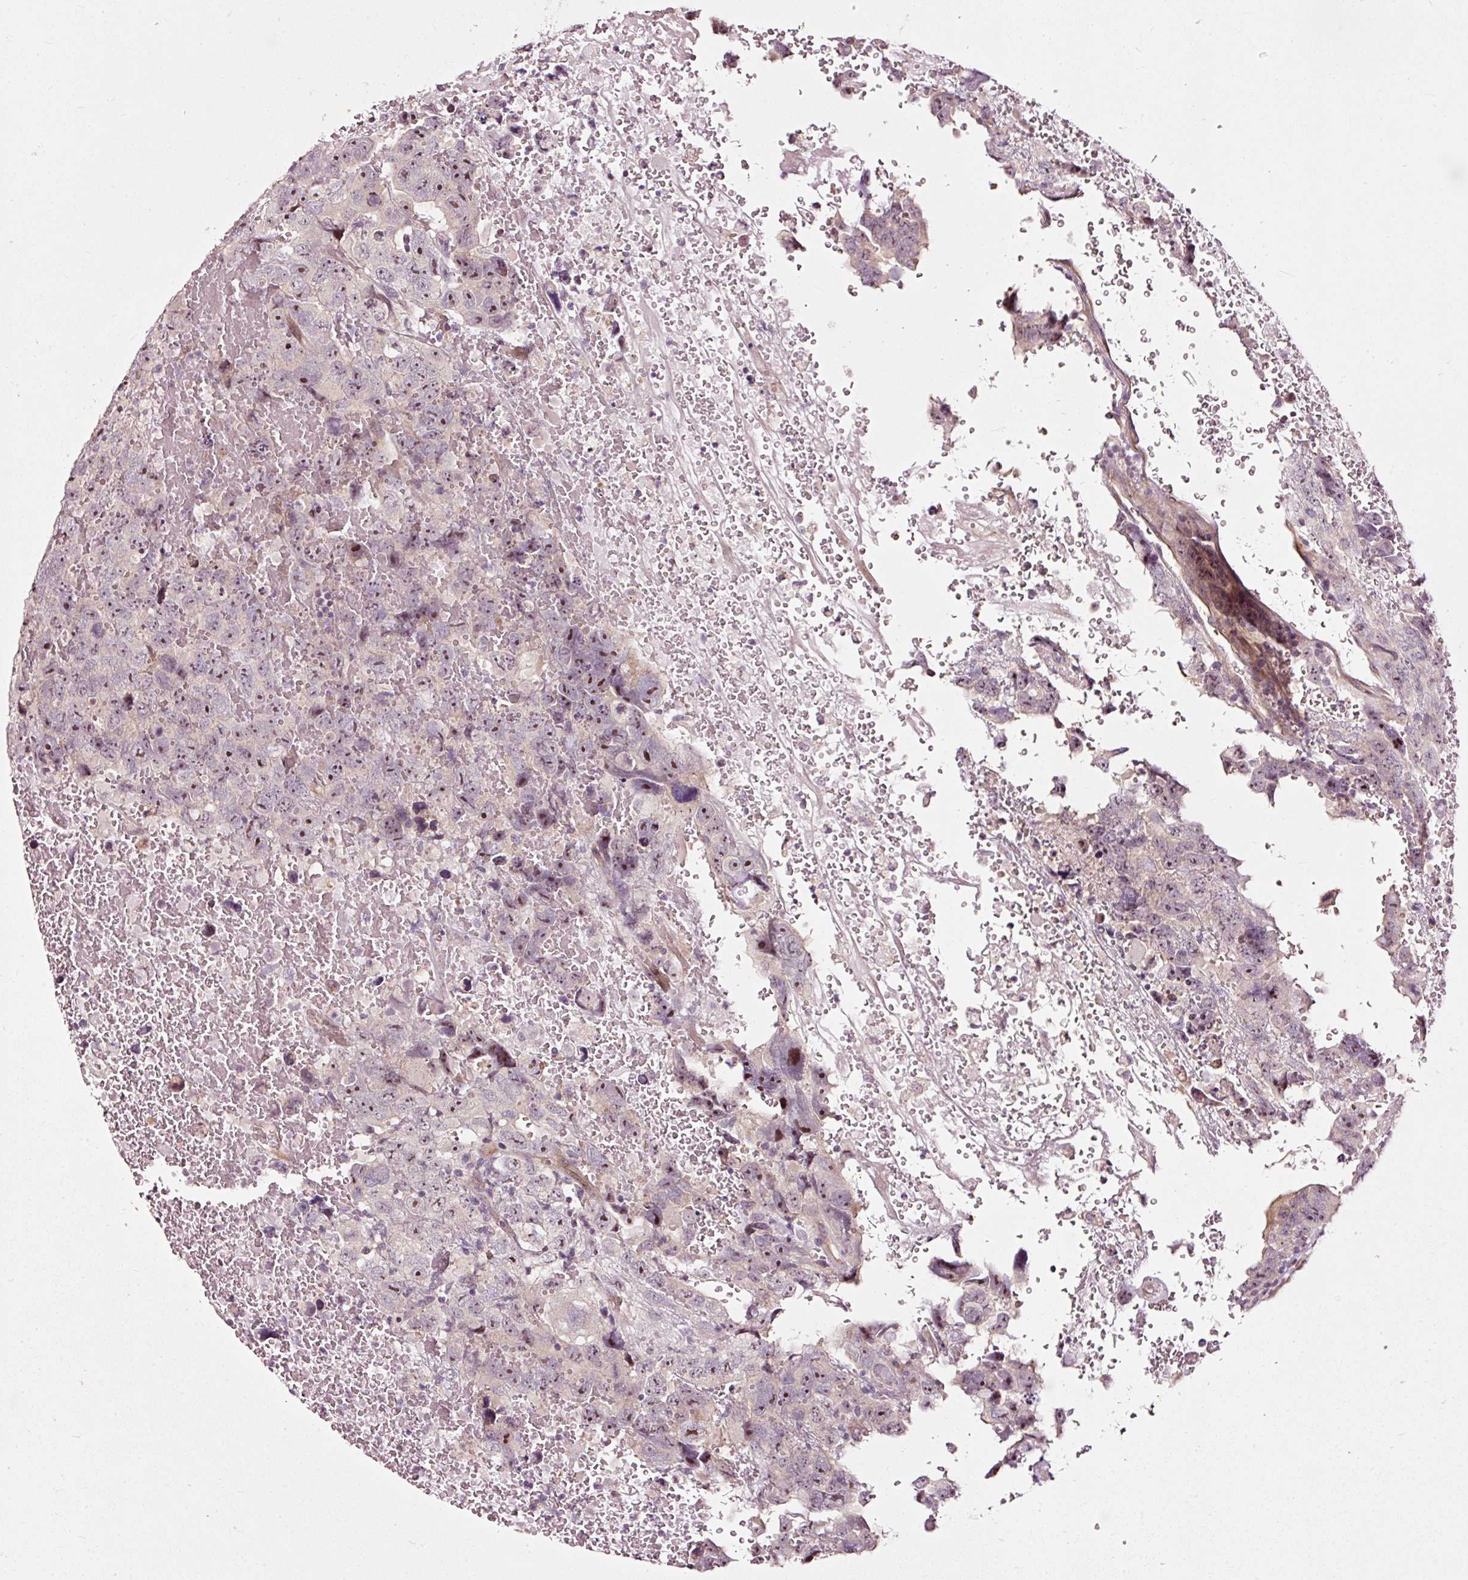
{"staining": {"intensity": "moderate", "quantity": ">75%", "location": "nuclear"}, "tissue": "testis cancer", "cell_type": "Tumor cells", "image_type": "cancer", "snomed": [{"axis": "morphology", "description": "Carcinoma, Embryonal, NOS"}, {"axis": "topography", "description": "Testis"}], "caption": "High-magnification brightfield microscopy of testis embryonal carcinoma stained with DAB (3,3'-diaminobenzidine) (brown) and counterstained with hematoxylin (blue). tumor cells exhibit moderate nuclear positivity is identified in about>75% of cells.", "gene": "UTP14A", "patient": {"sex": "male", "age": 45}}